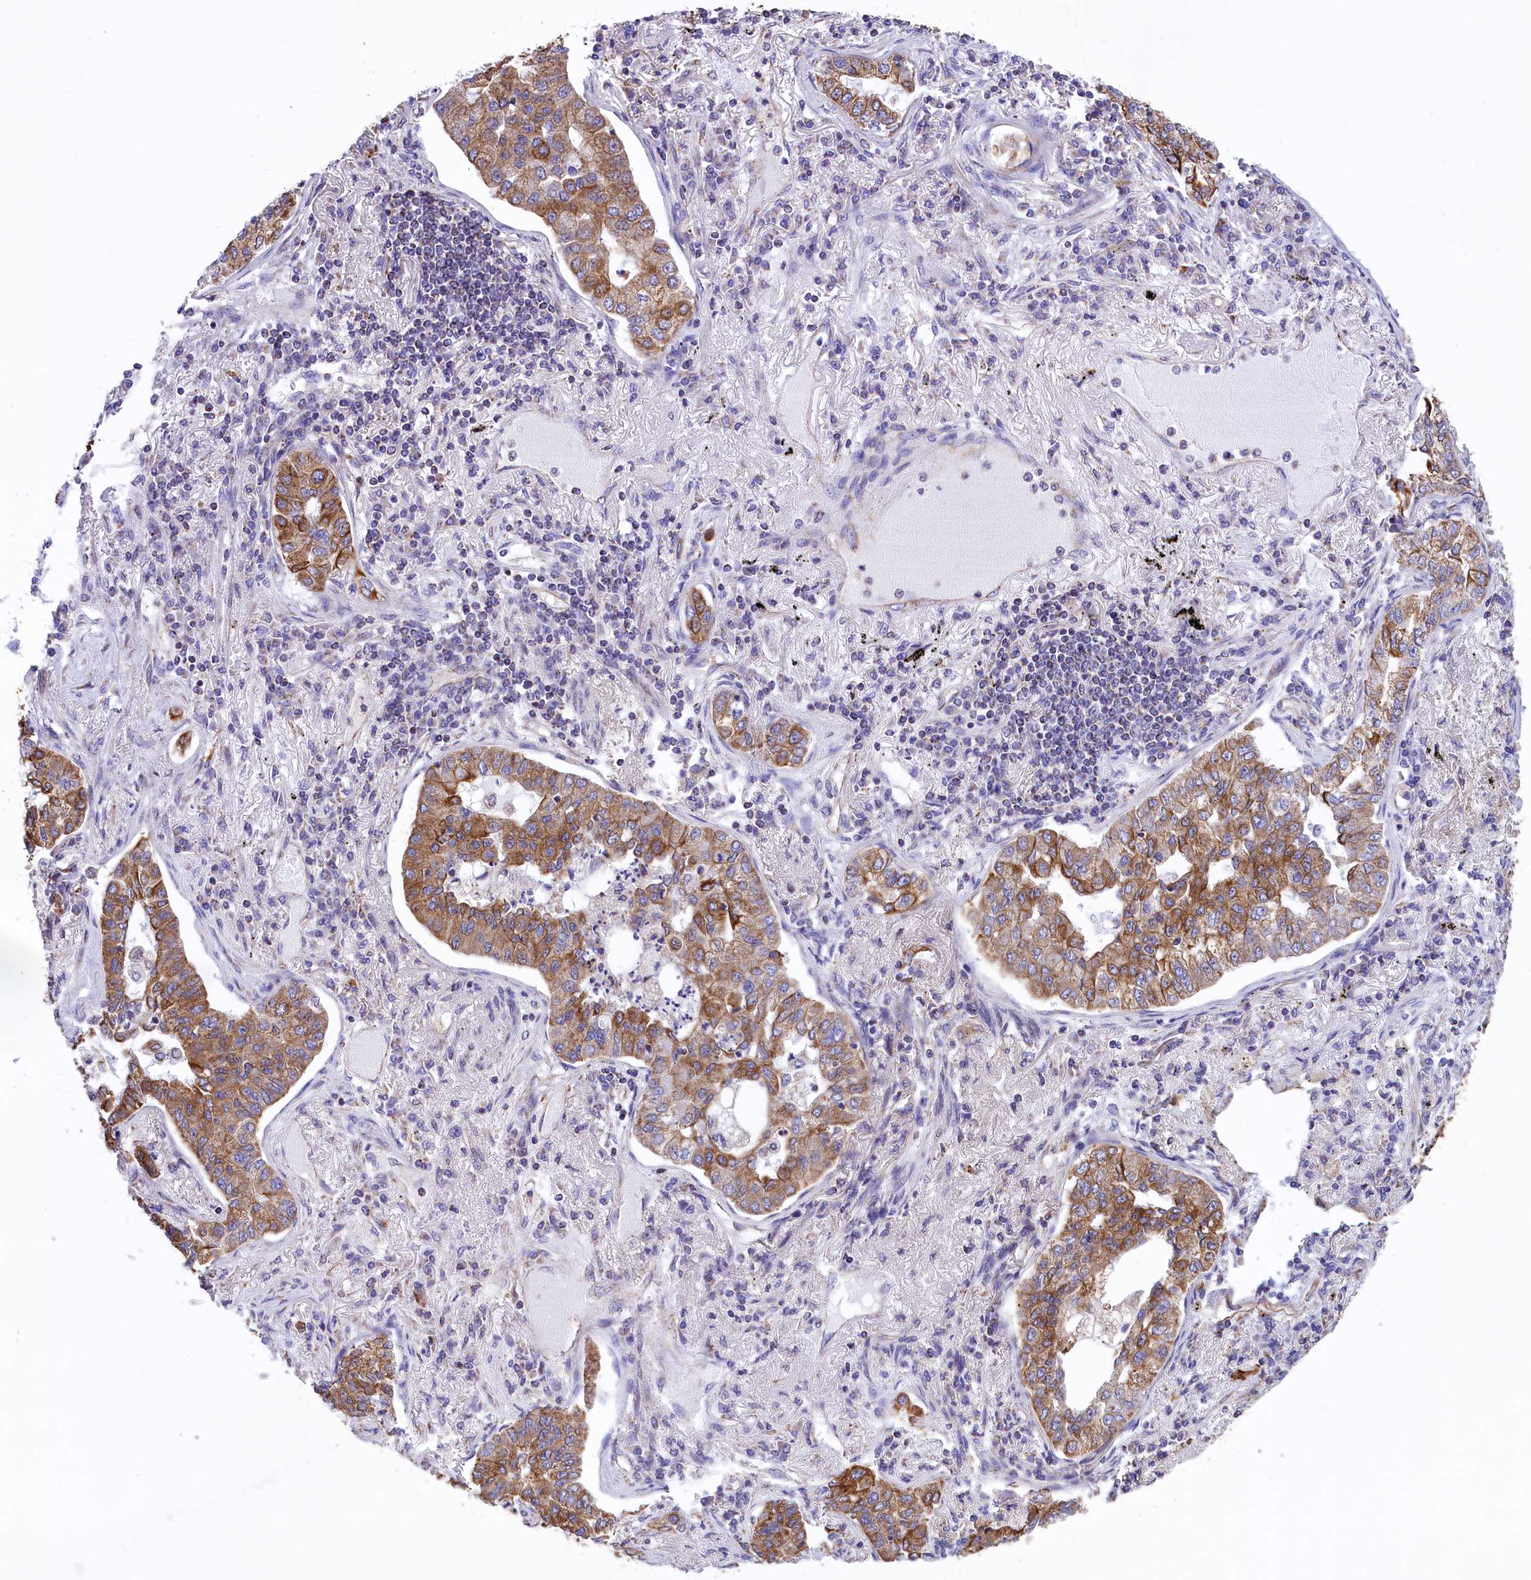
{"staining": {"intensity": "moderate", "quantity": ">75%", "location": "cytoplasmic/membranous"}, "tissue": "lung cancer", "cell_type": "Tumor cells", "image_type": "cancer", "snomed": [{"axis": "morphology", "description": "Adenocarcinoma, NOS"}, {"axis": "topography", "description": "Lung"}], "caption": "Protein expression analysis of adenocarcinoma (lung) demonstrates moderate cytoplasmic/membranous positivity in about >75% of tumor cells.", "gene": "GATB", "patient": {"sex": "male", "age": 49}}